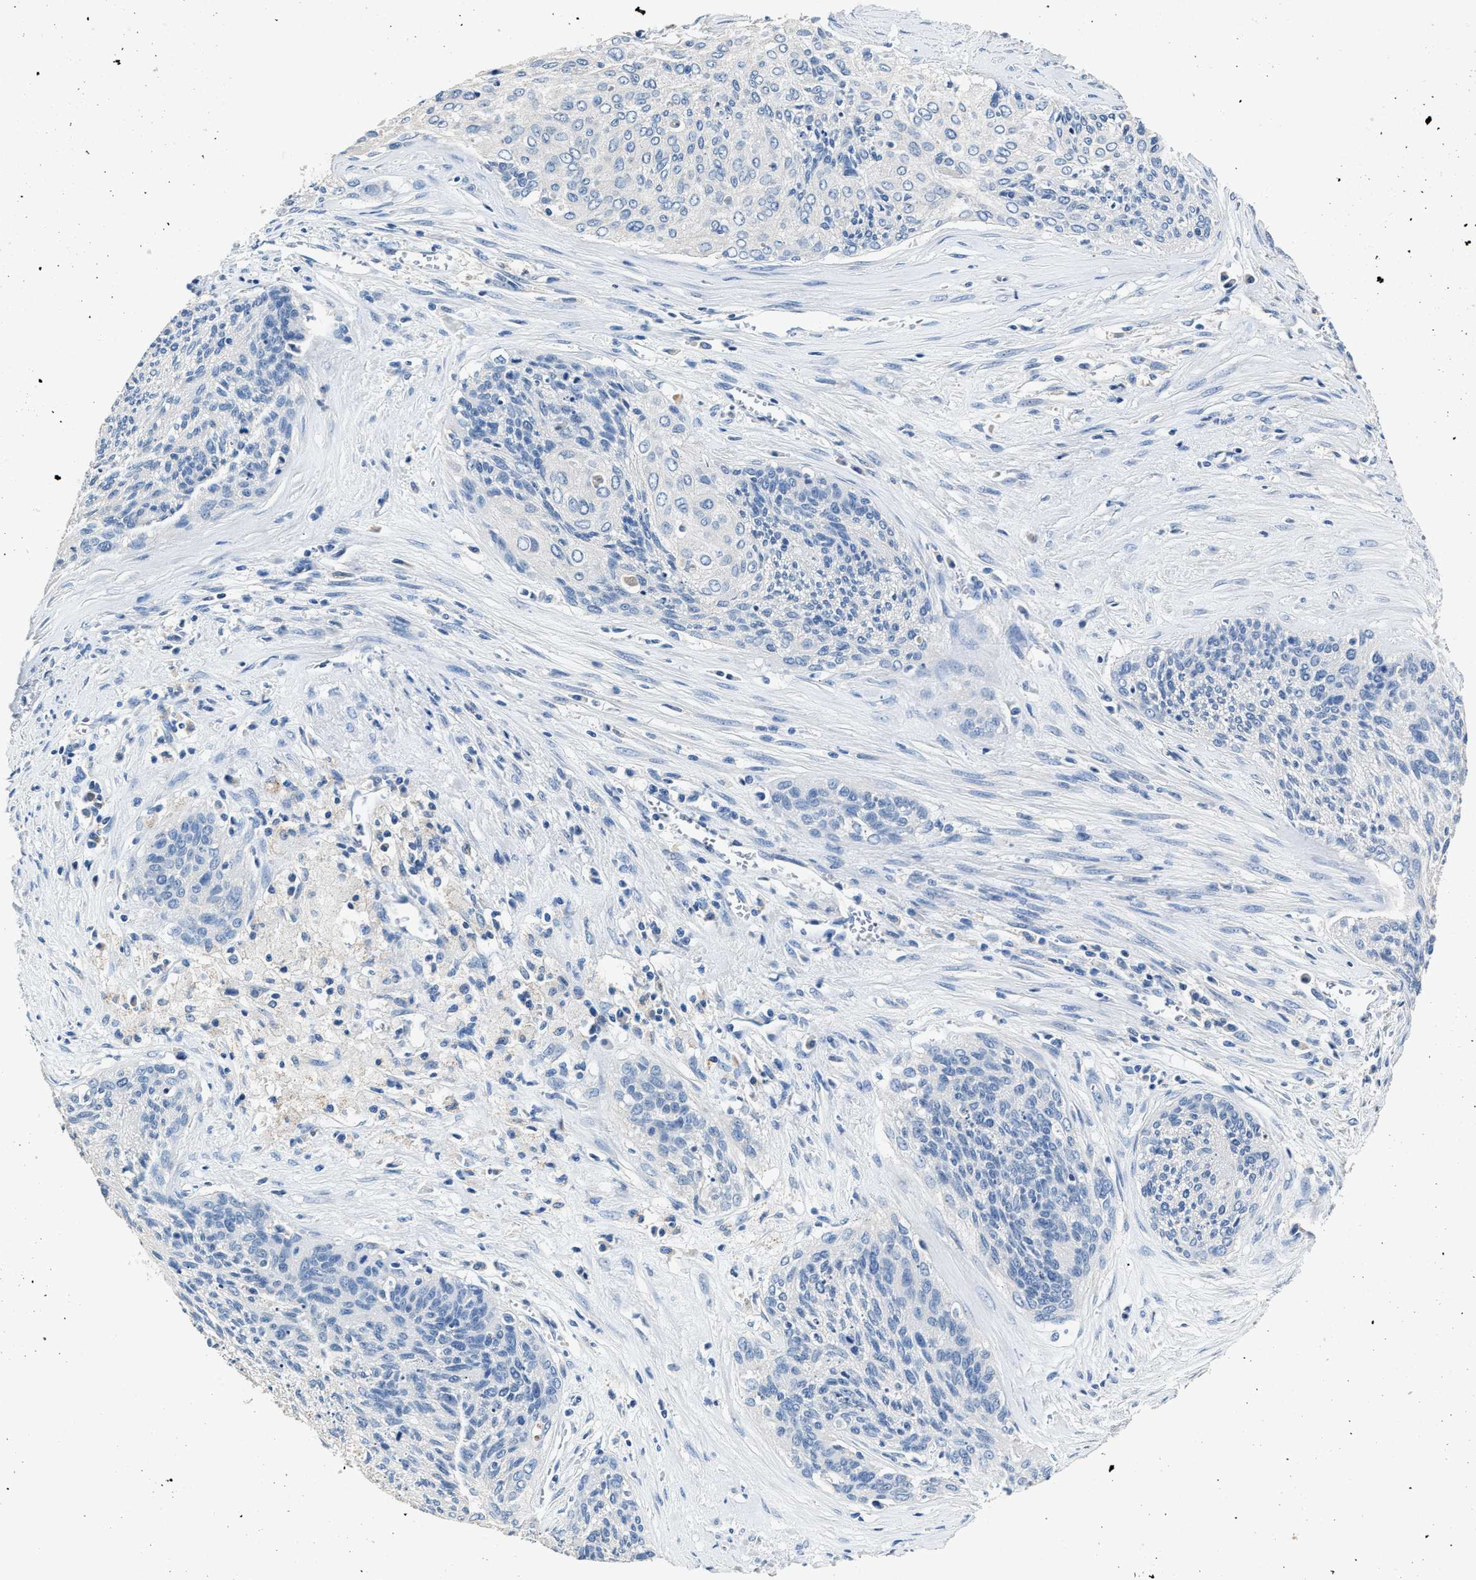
{"staining": {"intensity": "negative", "quantity": "none", "location": "none"}, "tissue": "cervical cancer", "cell_type": "Tumor cells", "image_type": "cancer", "snomed": [{"axis": "morphology", "description": "Squamous cell carcinoma, NOS"}, {"axis": "topography", "description": "Cervix"}], "caption": "Immunohistochemistry (IHC) of cervical cancer (squamous cell carcinoma) demonstrates no staining in tumor cells.", "gene": "SLCO2B1", "patient": {"sex": "female", "age": 55}}